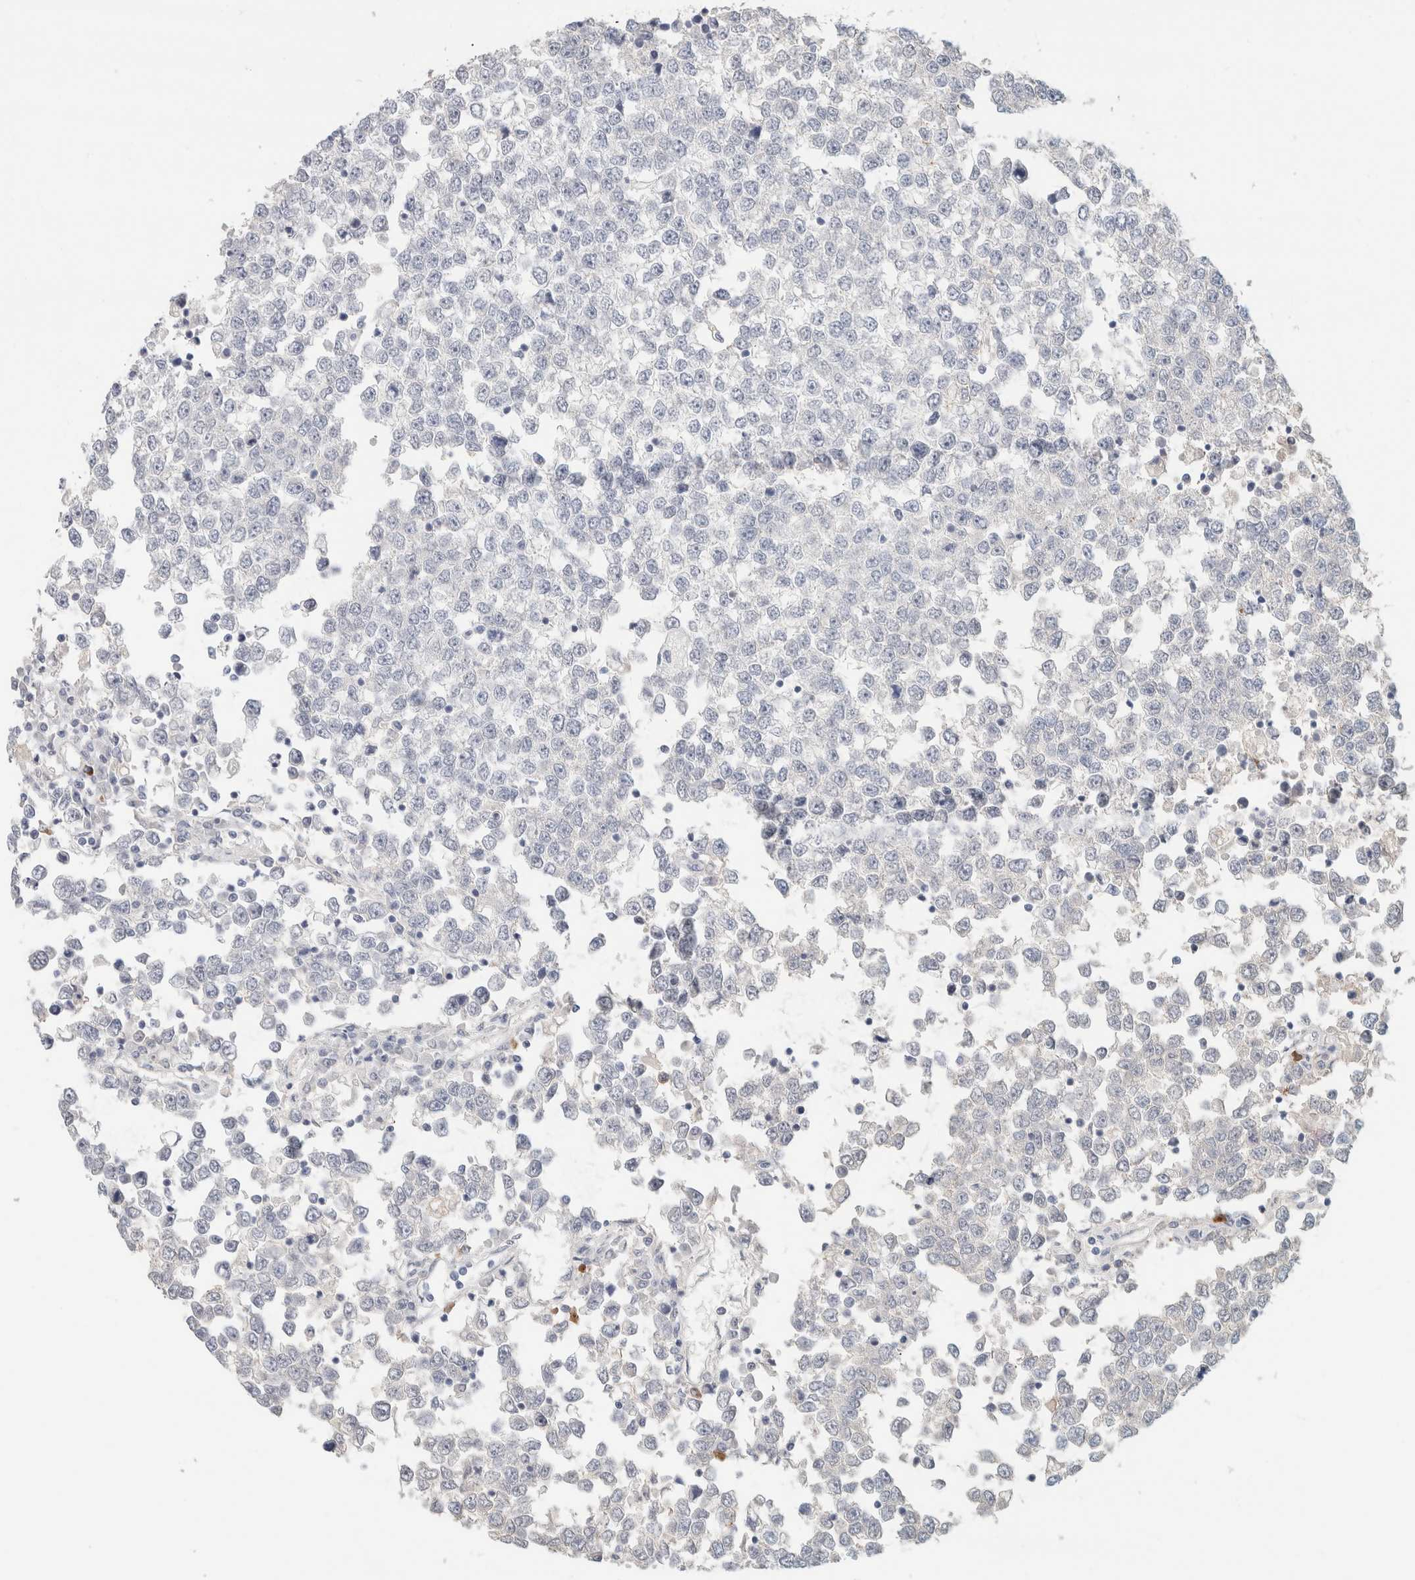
{"staining": {"intensity": "negative", "quantity": "none", "location": "none"}, "tissue": "testis cancer", "cell_type": "Tumor cells", "image_type": "cancer", "snomed": [{"axis": "morphology", "description": "Seminoma, NOS"}, {"axis": "topography", "description": "Testis"}], "caption": "An image of human testis cancer (seminoma) is negative for staining in tumor cells.", "gene": "IL6", "patient": {"sex": "male", "age": 65}}